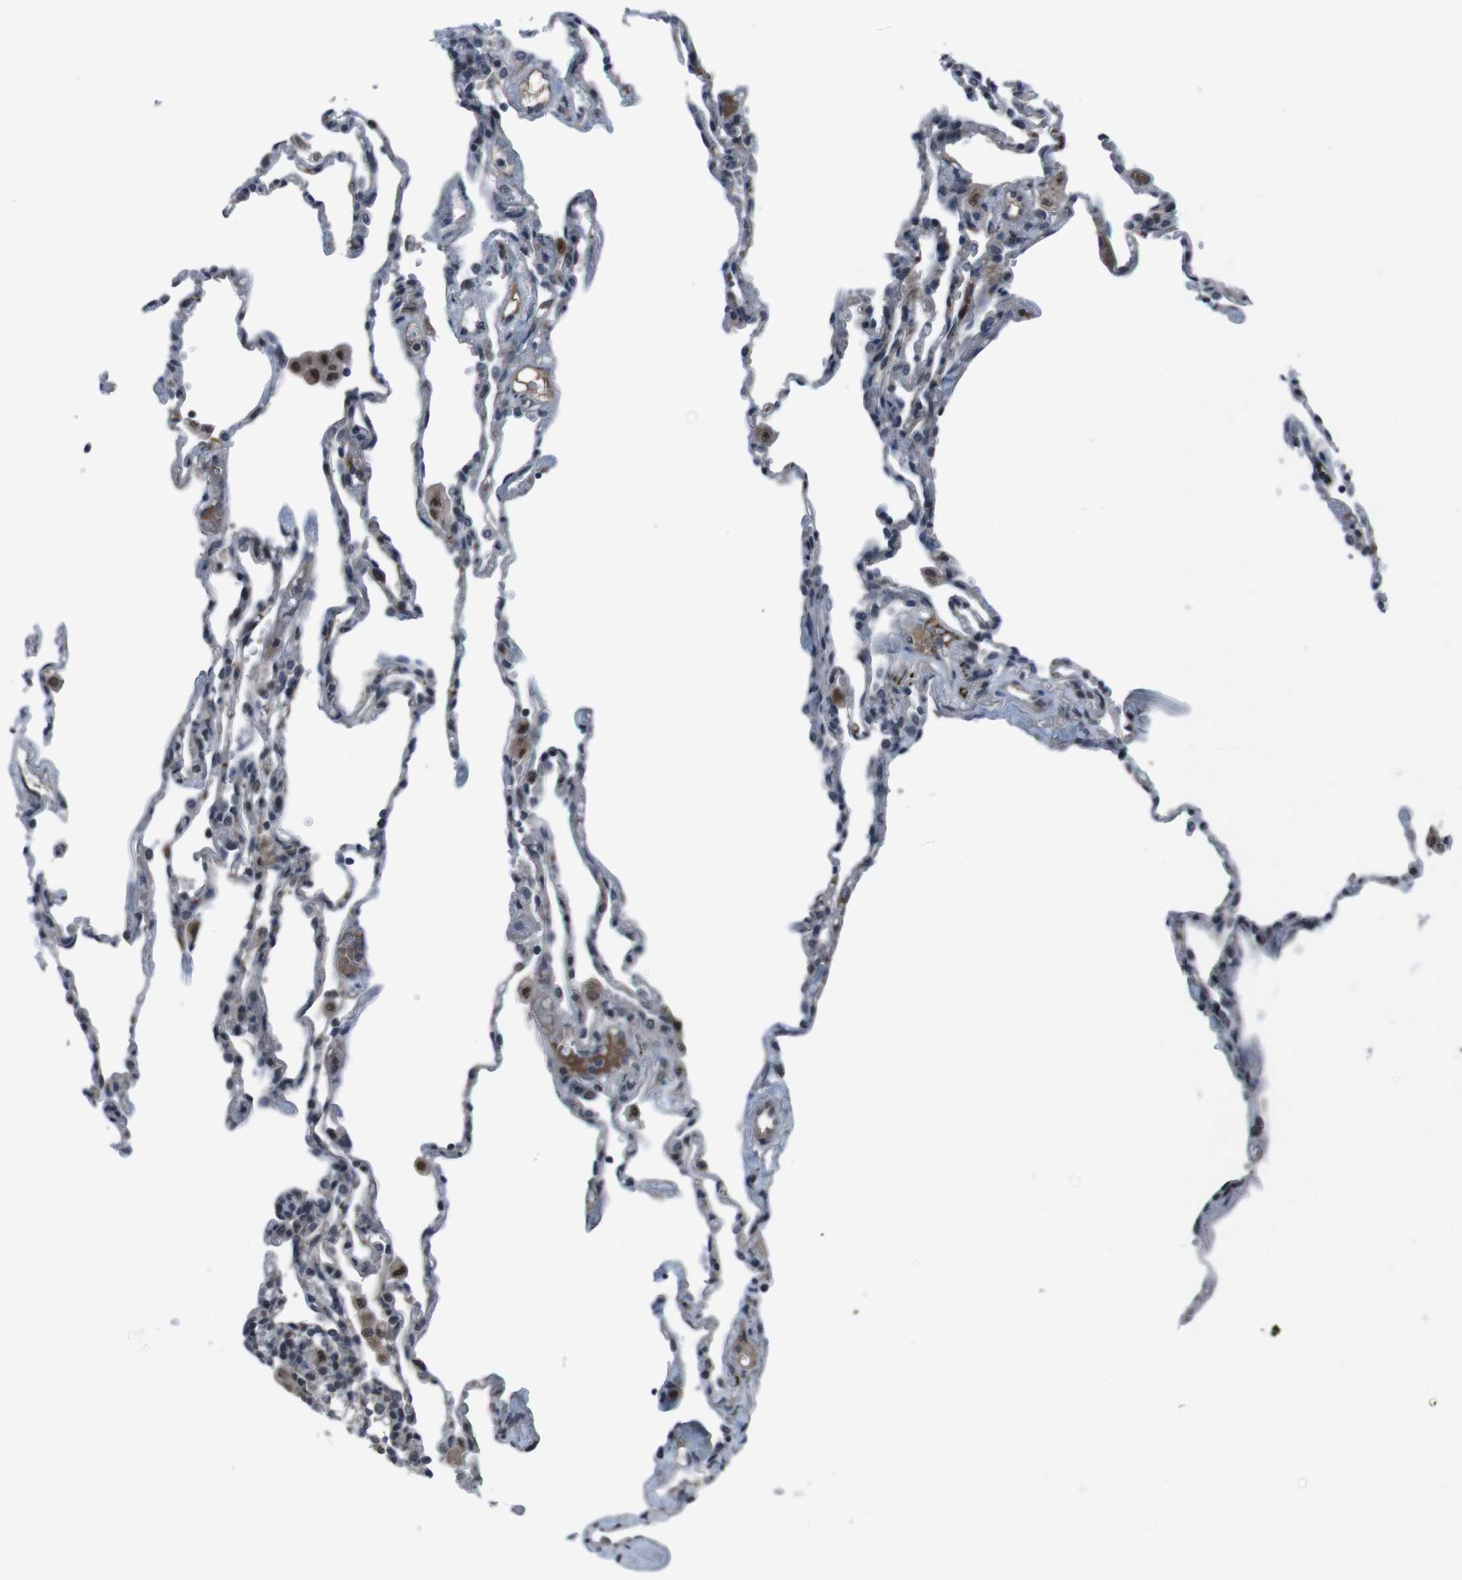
{"staining": {"intensity": "moderate", "quantity": "<25%", "location": "nuclear"}, "tissue": "lung", "cell_type": "Alveolar cells", "image_type": "normal", "snomed": [{"axis": "morphology", "description": "Normal tissue, NOS"}, {"axis": "topography", "description": "Lung"}], "caption": "A brown stain shows moderate nuclear expression of a protein in alveolar cells of normal lung. (brown staining indicates protein expression, while blue staining denotes nuclei).", "gene": "SS18L1", "patient": {"sex": "male", "age": 59}}